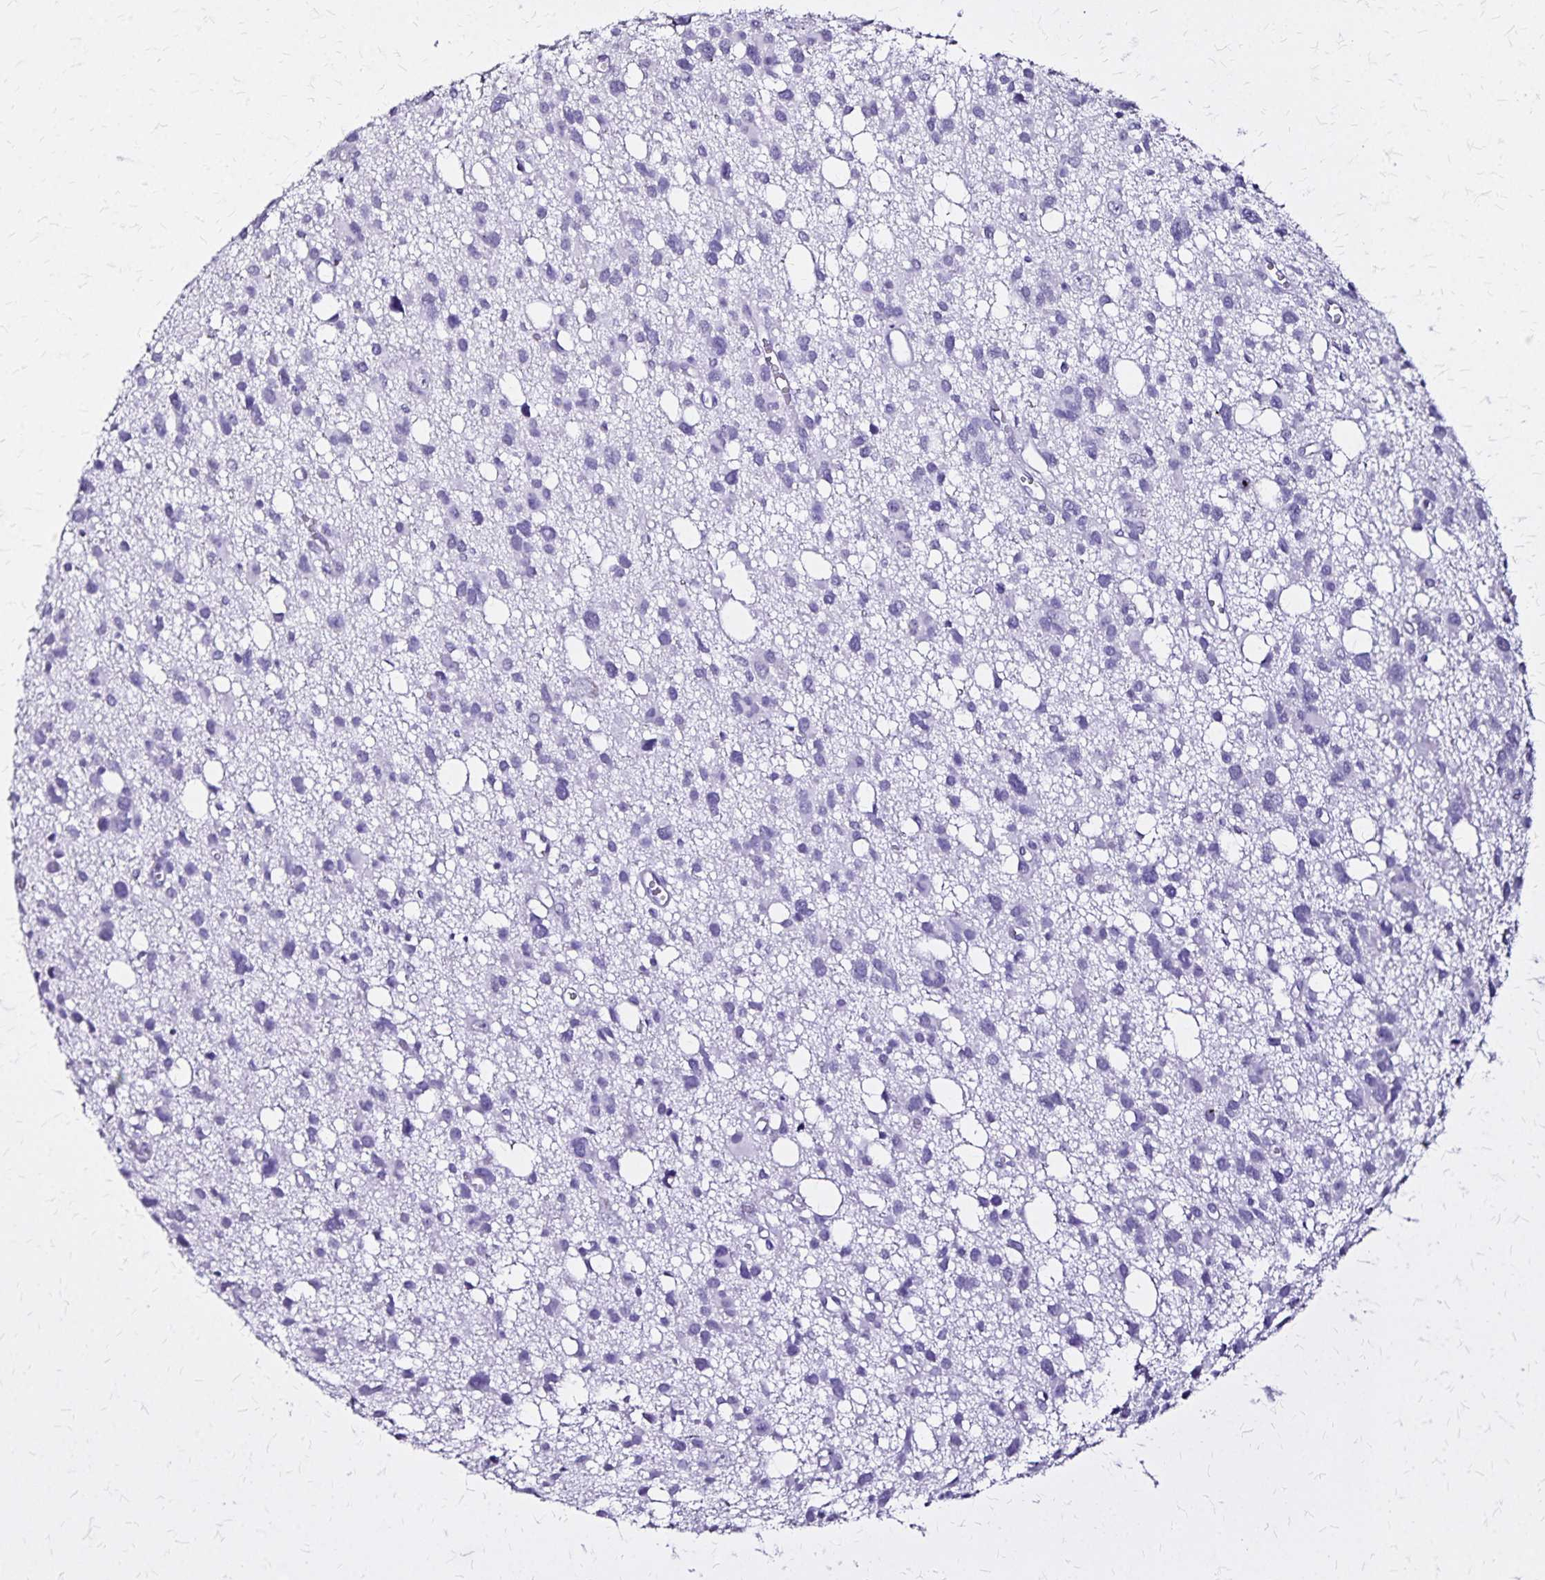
{"staining": {"intensity": "negative", "quantity": "none", "location": "none"}, "tissue": "glioma", "cell_type": "Tumor cells", "image_type": "cancer", "snomed": [{"axis": "morphology", "description": "Glioma, malignant, High grade"}, {"axis": "topography", "description": "Brain"}], "caption": "There is no significant expression in tumor cells of malignant glioma (high-grade).", "gene": "KRT2", "patient": {"sex": "male", "age": 23}}